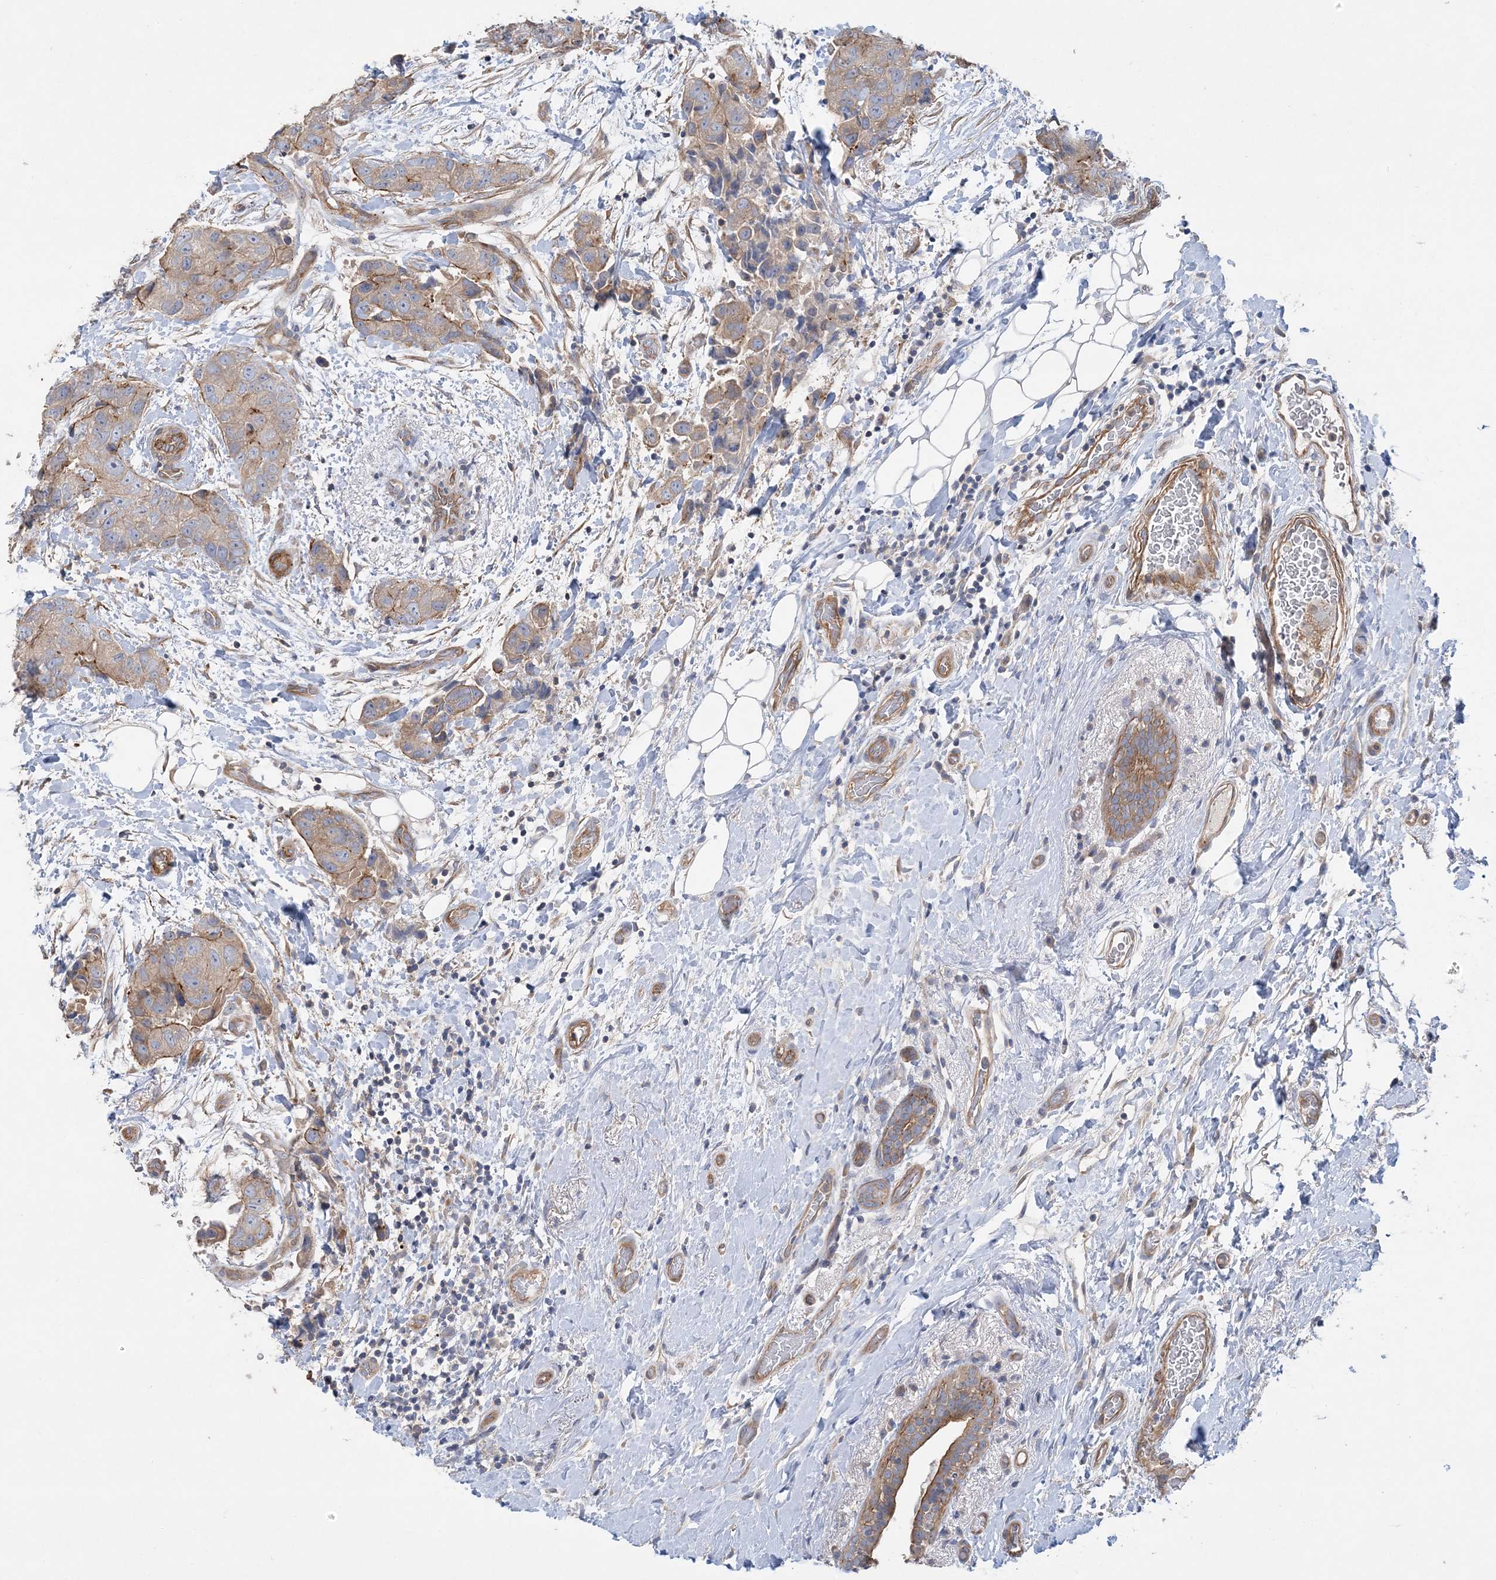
{"staining": {"intensity": "moderate", "quantity": "25%-75%", "location": "cytoplasmic/membranous"}, "tissue": "breast cancer", "cell_type": "Tumor cells", "image_type": "cancer", "snomed": [{"axis": "morphology", "description": "Duct carcinoma"}, {"axis": "topography", "description": "Breast"}], "caption": "Breast cancer tissue demonstrates moderate cytoplasmic/membranous positivity in about 25%-75% of tumor cells", "gene": "PIGC", "patient": {"sex": "female", "age": 62}}